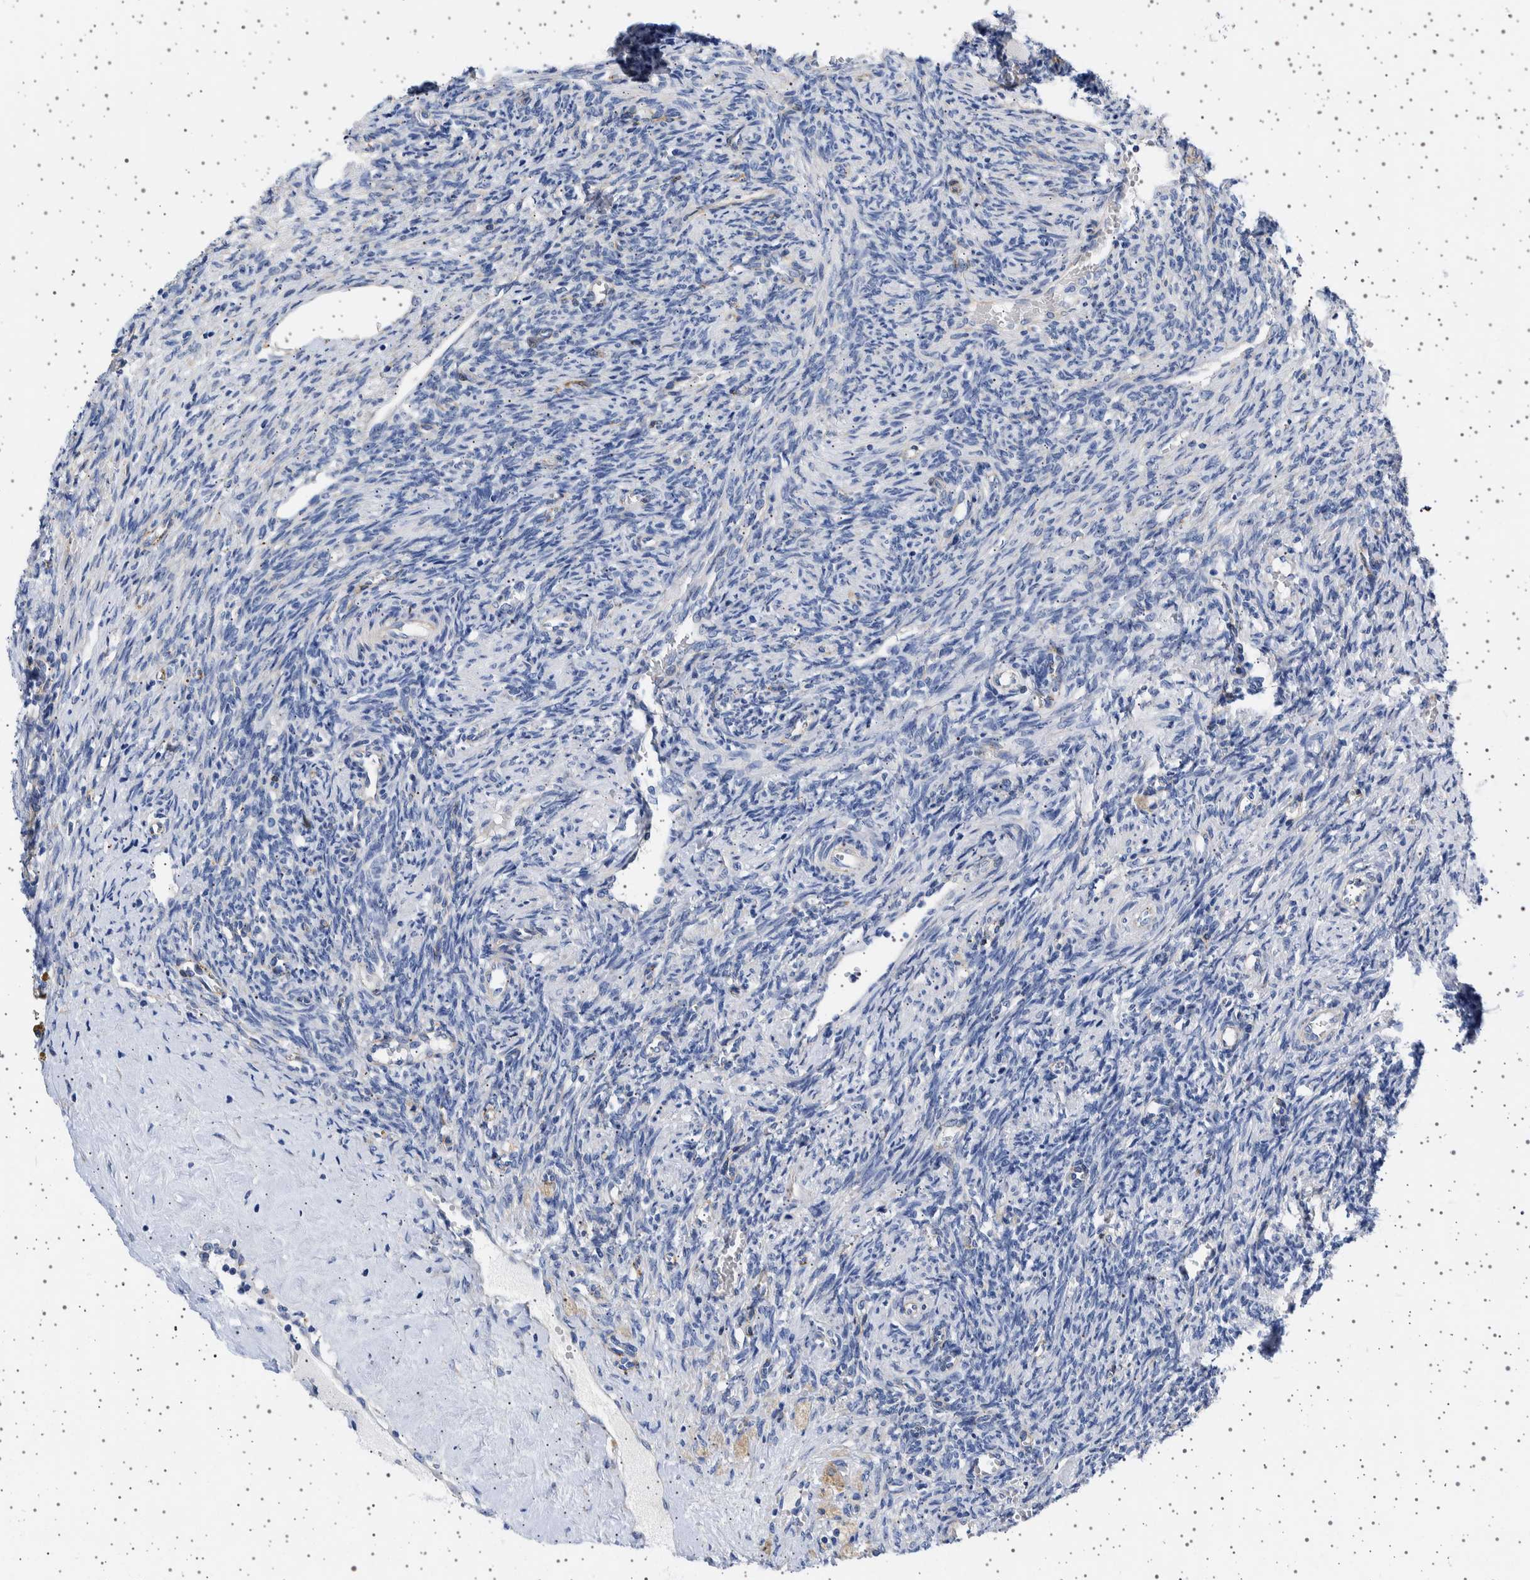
{"staining": {"intensity": "negative", "quantity": "none", "location": "none"}, "tissue": "ovary", "cell_type": "Ovarian stroma cells", "image_type": "normal", "snomed": [{"axis": "morphology", "description": "Normal tissue, NOS"}, {"axis": "topography", "description": "Ovary"}], "caption": "This is a micrograph of immunohistochemistry (IHC) staining of normal ovary, which shows no expression in ovarian stroma cells.", "gene": "SEPTIN4", "patient": {"sex": "female", "age": 41}}